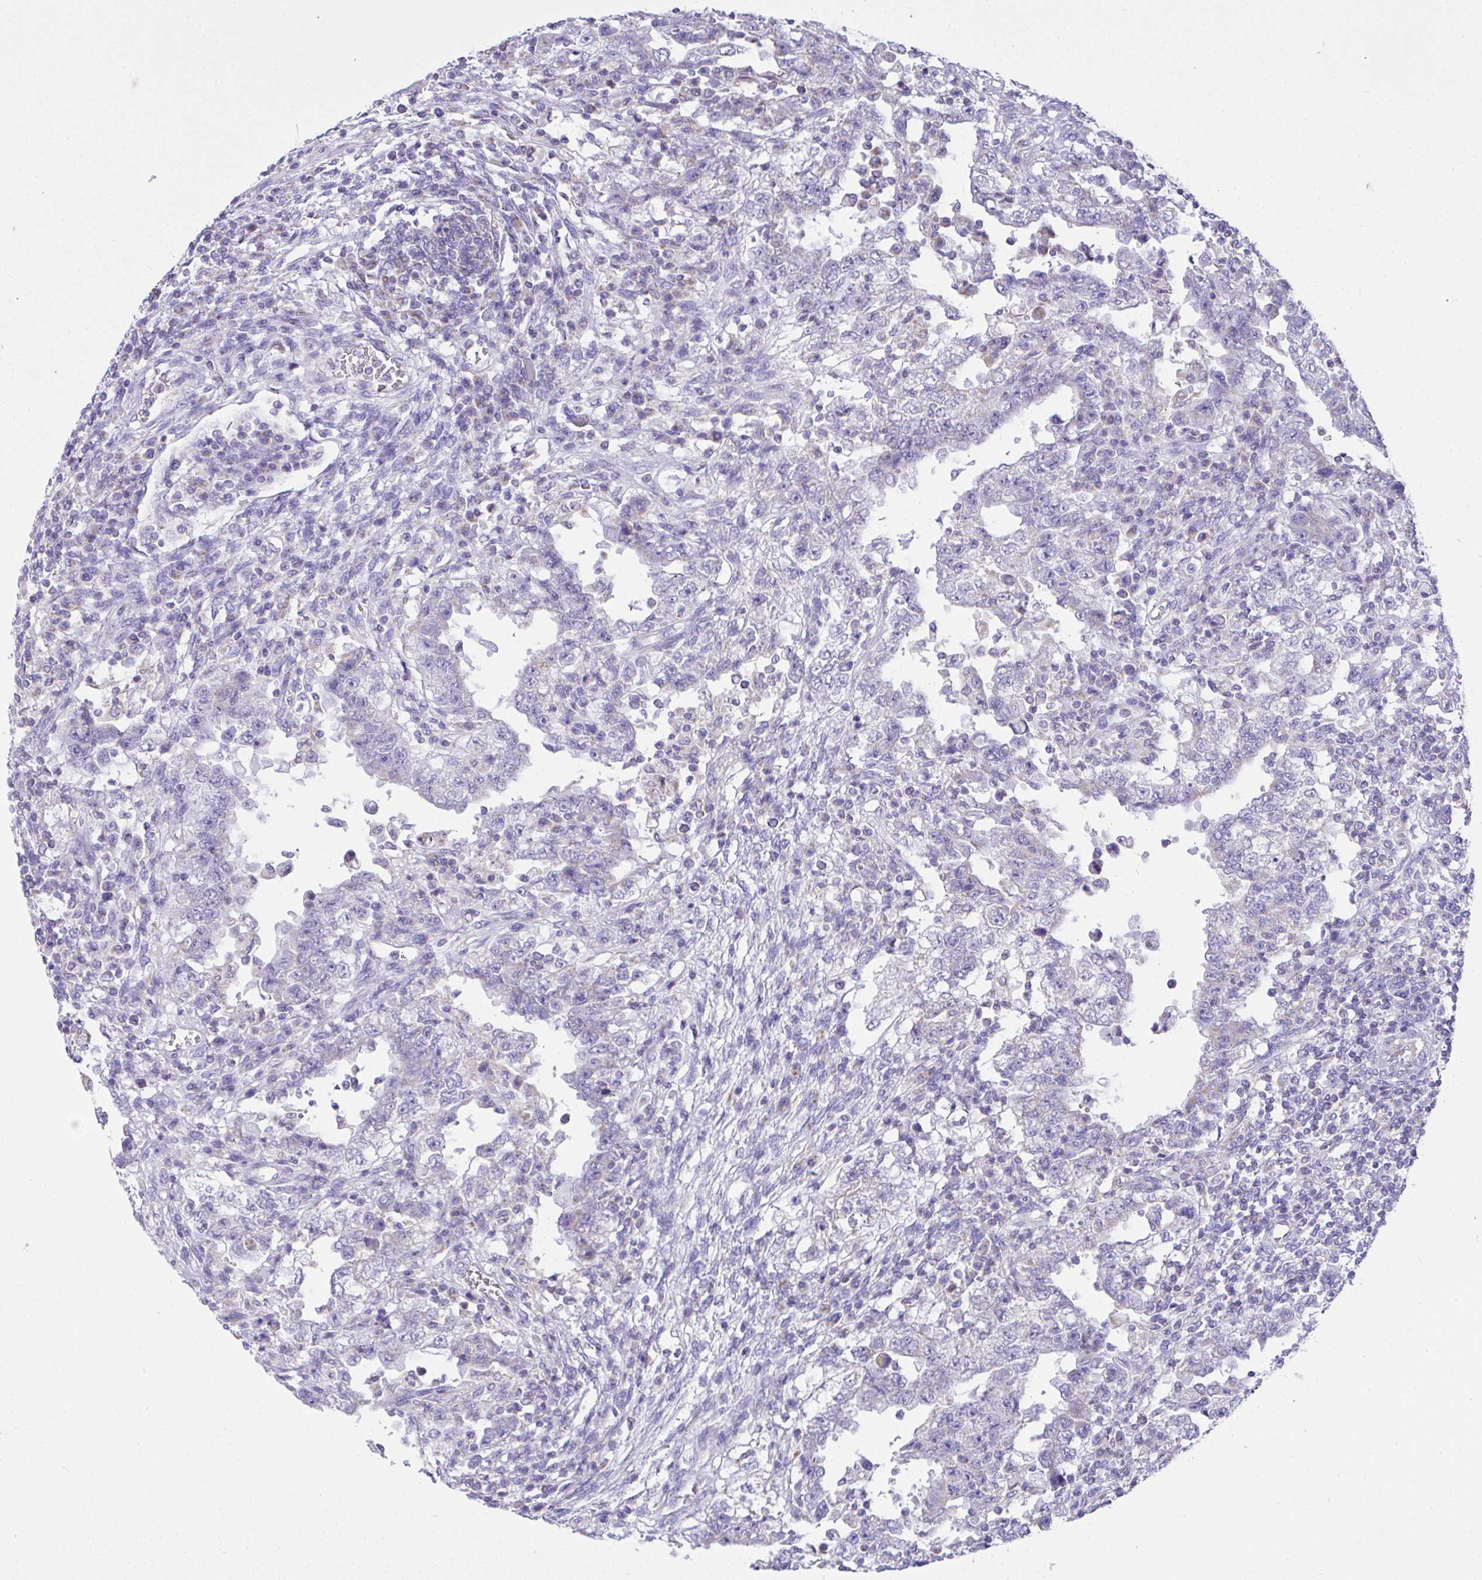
{"staining": {"intensity": "negative", "quantity": "none", "location": "none"}, "tissue": "testis cancer", "cell_type": "Tumor cells", "image_type": "cancer", "snomed": [{"axis": "morphology", "description": "Carcinoma, Embryonal, NOS"}, {"axis": "topography", "description": "Testis"}], "caption": "Tumor cells show no significant expression in testis cancer (embryonal carcinoma).", "gene": "NLRP8", "patient": {"sex": "male", "age": 26}}